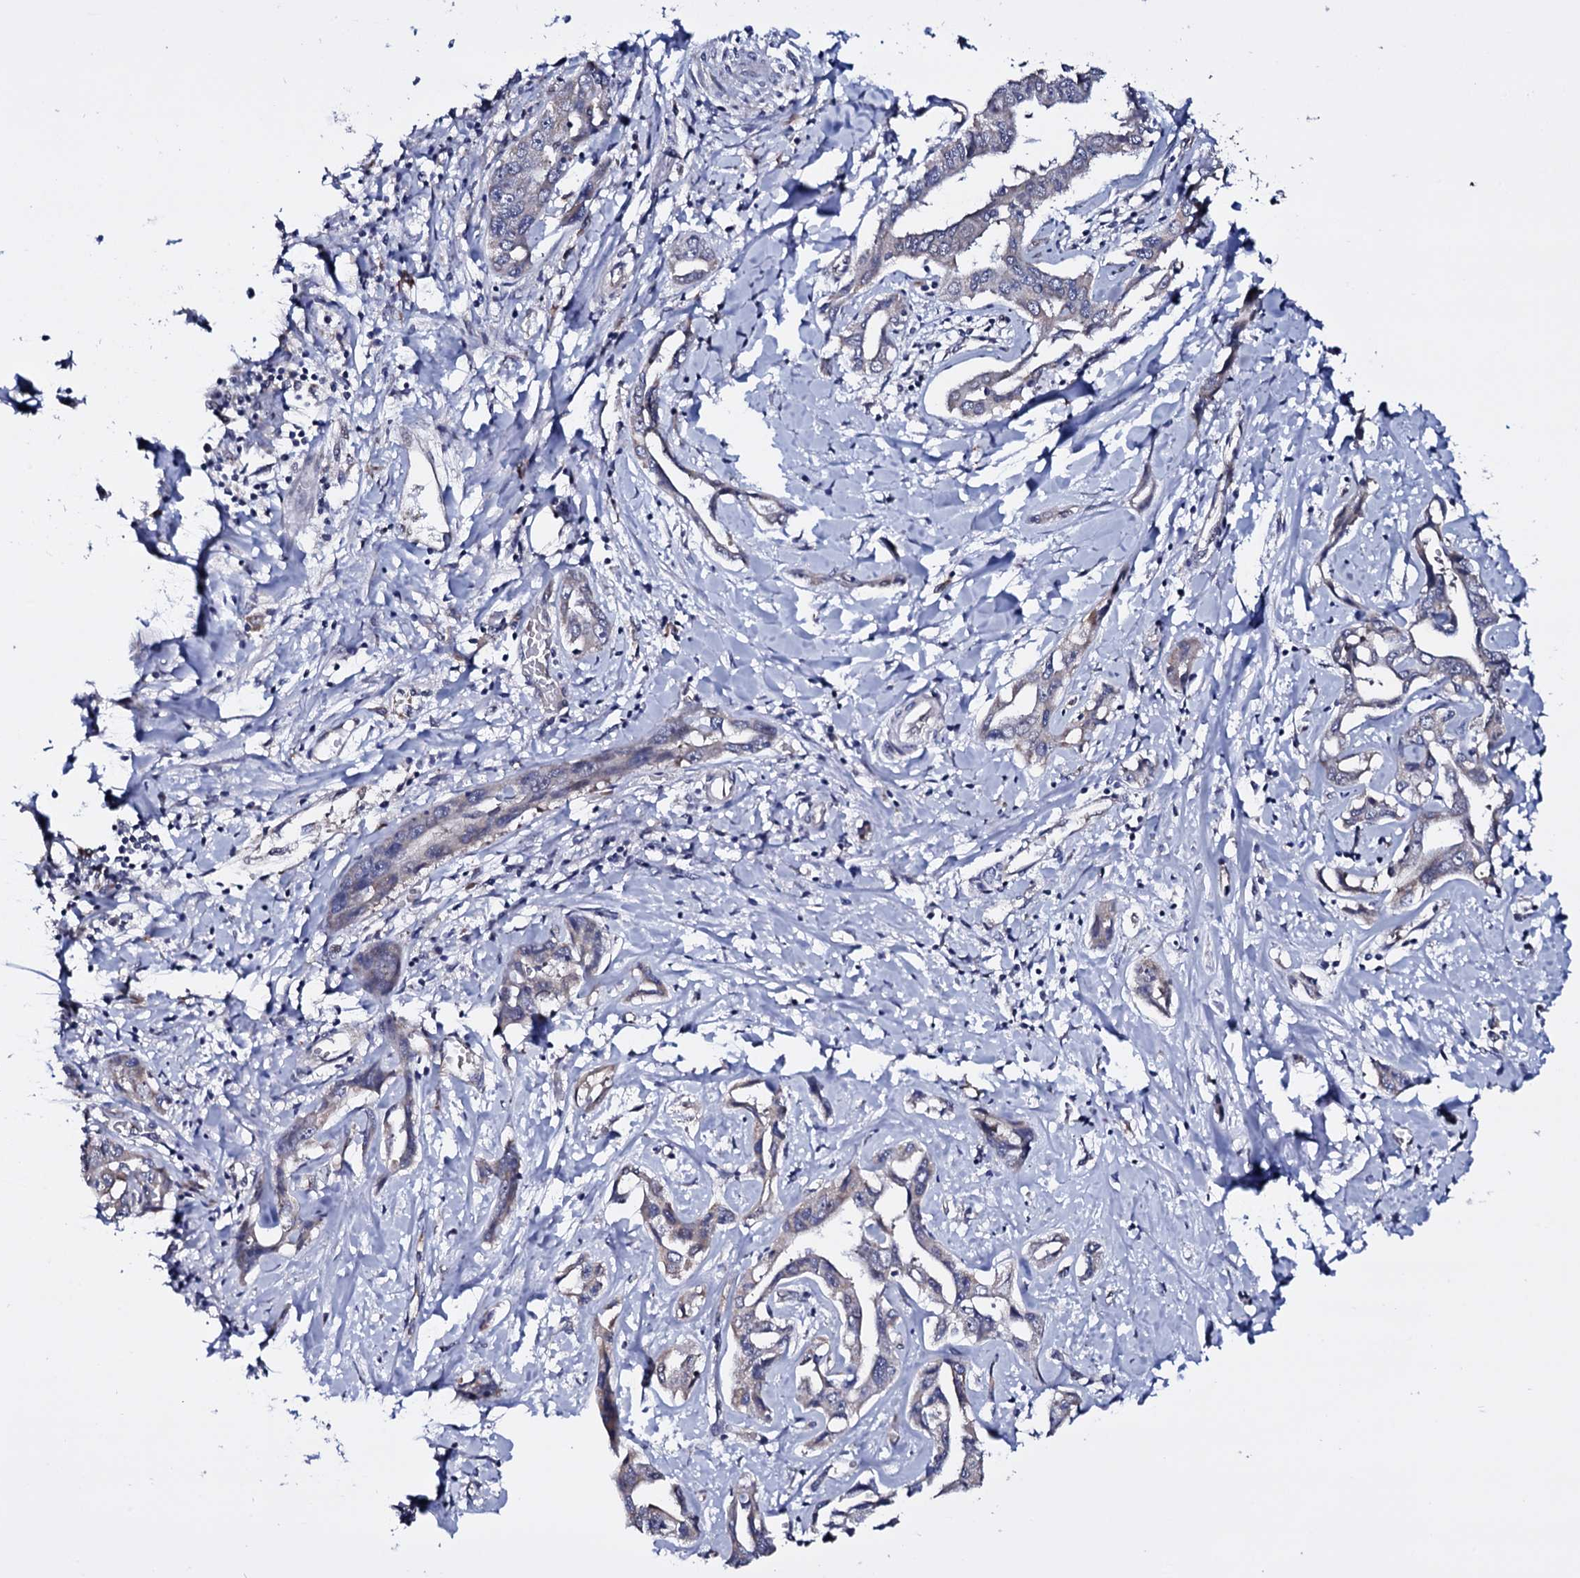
{"staining": {"intensity": "negative", "quantity": "none", "location": "none"}, "tissue": "liver cancer", "cell_type": "Tumor cells", "image_type": "cancer", "snomed": [{"axis": "morphology", "description": "Cholangiocarcinoma"}, {"axis": "topography", "description": "Liver"}], "caption": "Tumor cells show no significant protein staining in liver cancer (cholangiocarcinoma).", "gene": "GAREM1", "patient": {"sex": "male", "age": 59}}